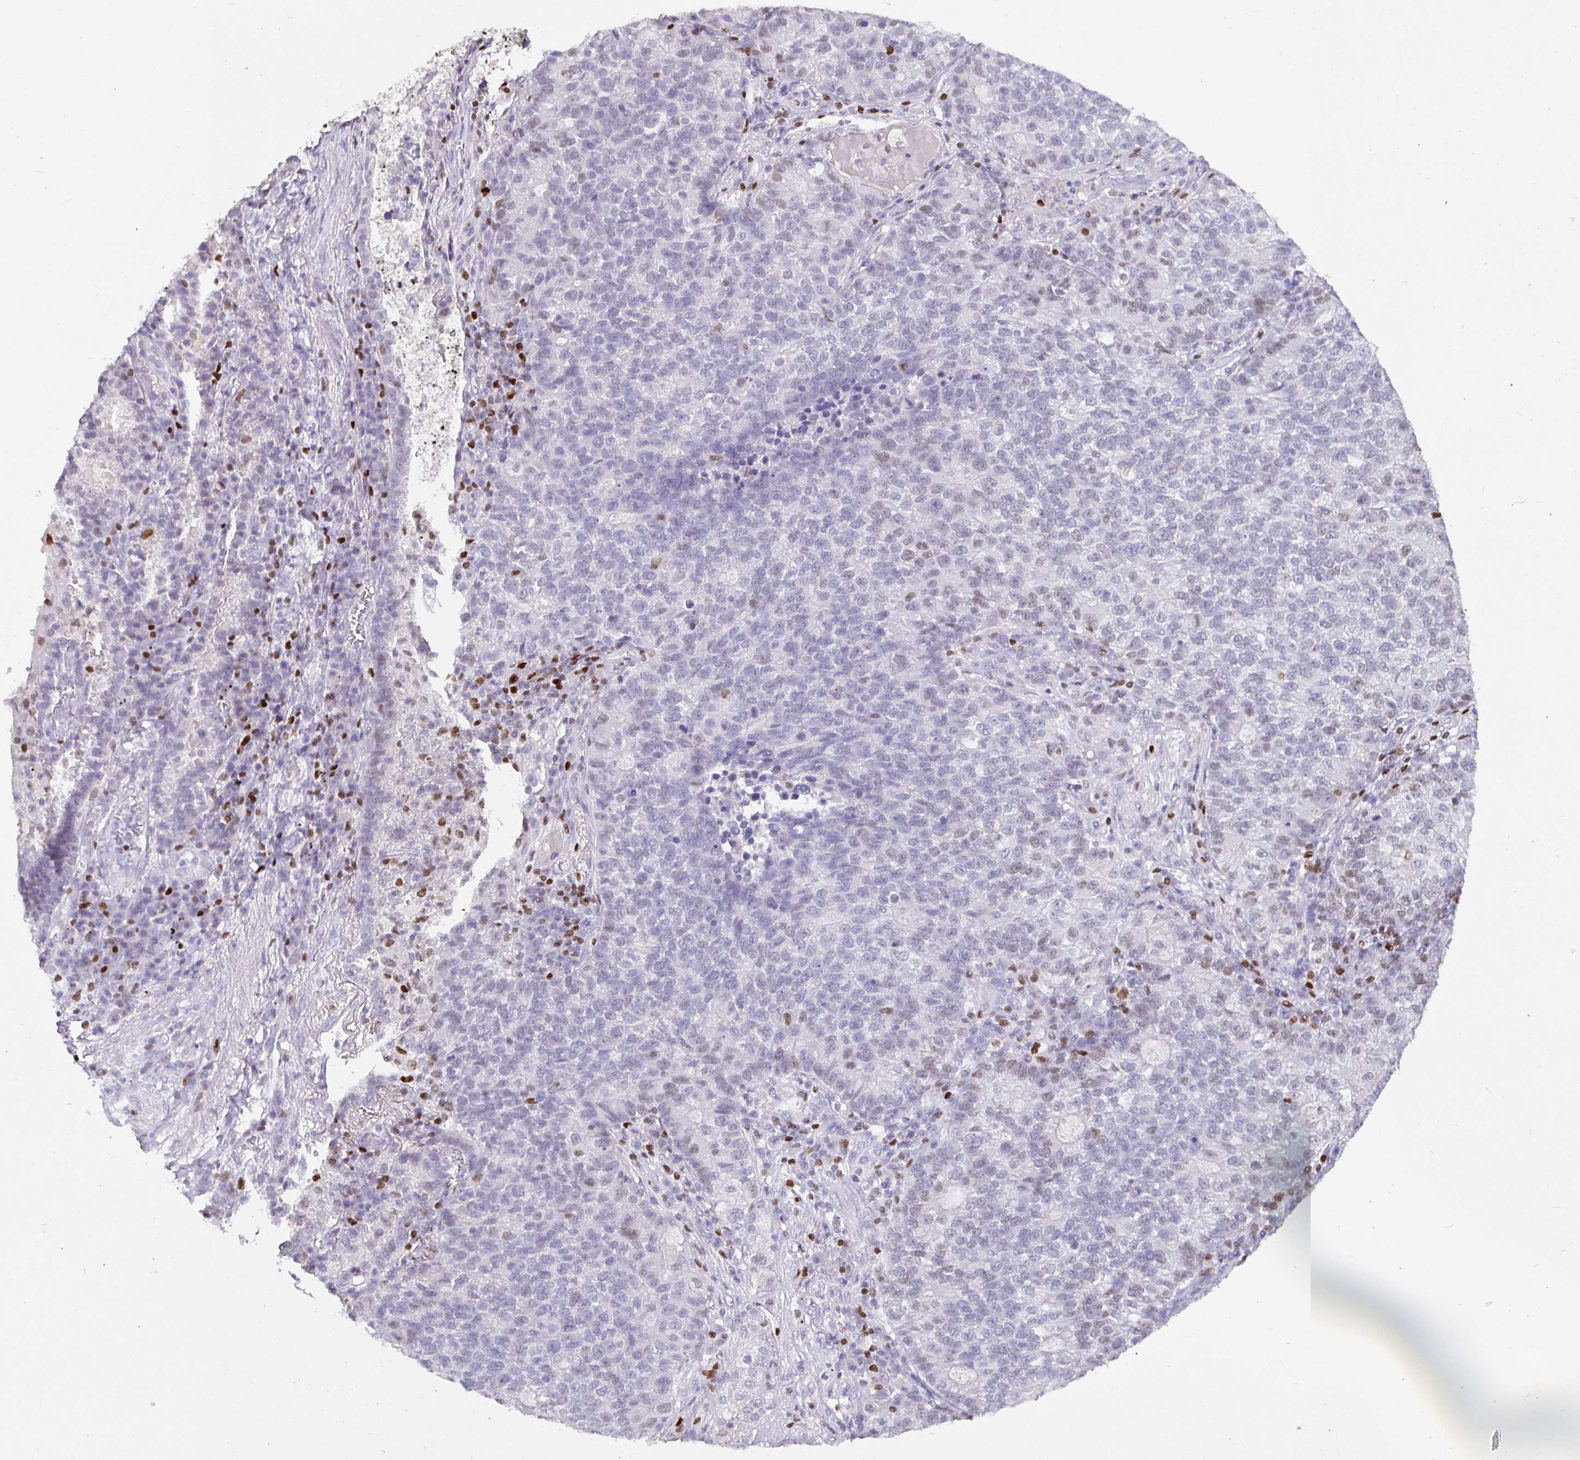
{"staining": {"intensity": "negative", "quantity": "none", "location": "none"}, "tissue": "lung cancer", "cell_type": "Tumor cells", "image_type": "cancer", "snomed": [{"axis": "morphology", "description": "Adenocarcinoma, NOS"}, {"axis": "topography", "description": "Lung"}], "caption": "DAB (3,3'-diaminobenzidine) immunohistochemical staining of human adenocarcinoma (lung) demonstrates no significant staining in tumor cells. (DAB (3,3'-diaminobenzidine) immunohistochemistry (IHC) with hematoxylin counter stain).", "gene": "SATB1", "patient": {"sex": "male", "age": 57}}